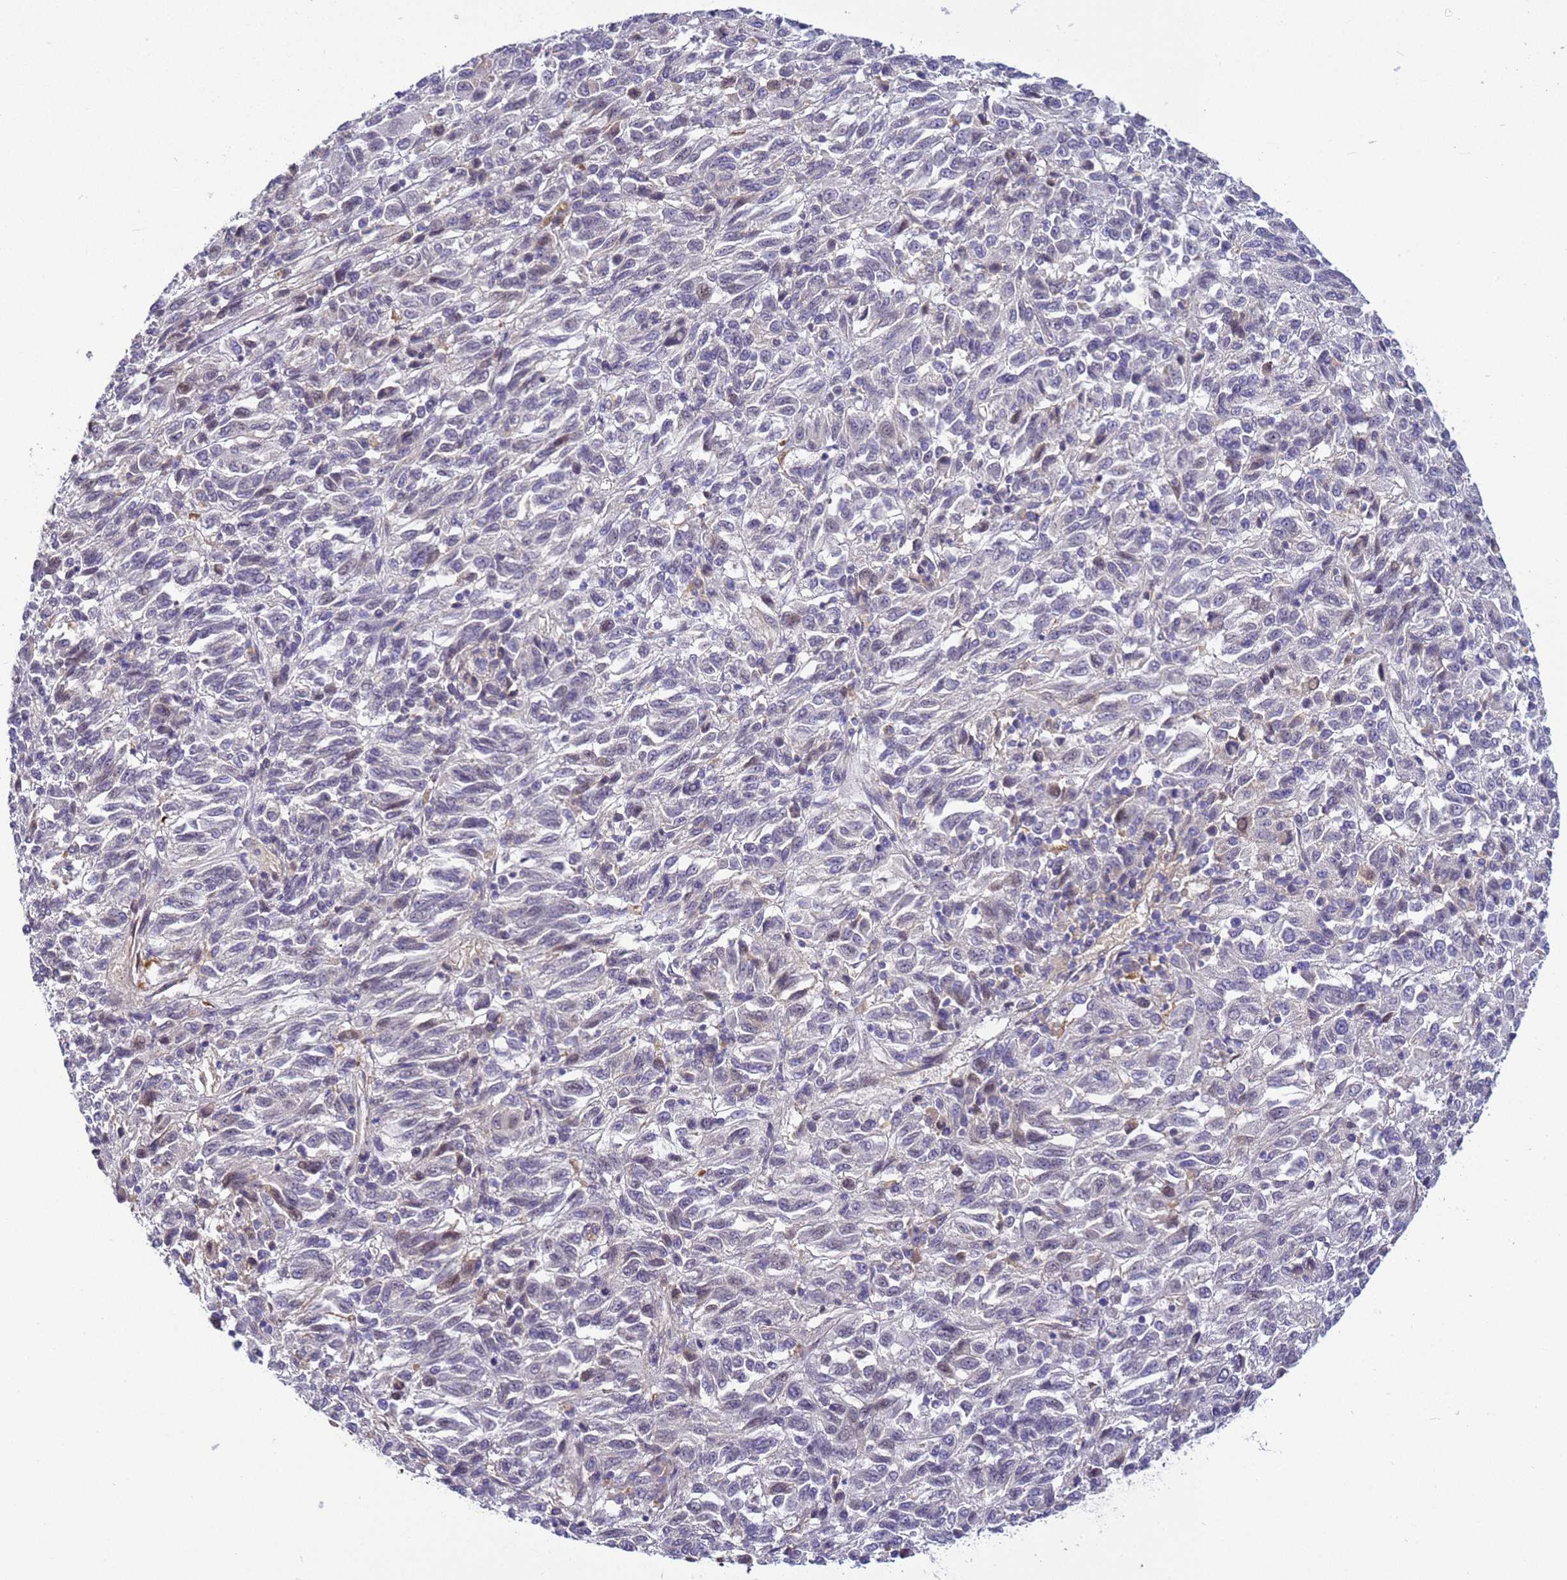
{"staining": {"intensity": "negative", "quantity": "none", "location": "none"}, "tissue": "melanoma", "cell_type": "Tumor cells", "image_type": "cancer", "snomed": [{"axis": "morphology", "description": "Malignant melanoma, Metastatic site"}, {"axis": "topography", "description": "Lung"}], "caption": "Tumor cells show no significant staining in melanoma. Nuclei are stained in blue.", "gene": "TBCD", "patient": {"sex": "male", "age": 64}}